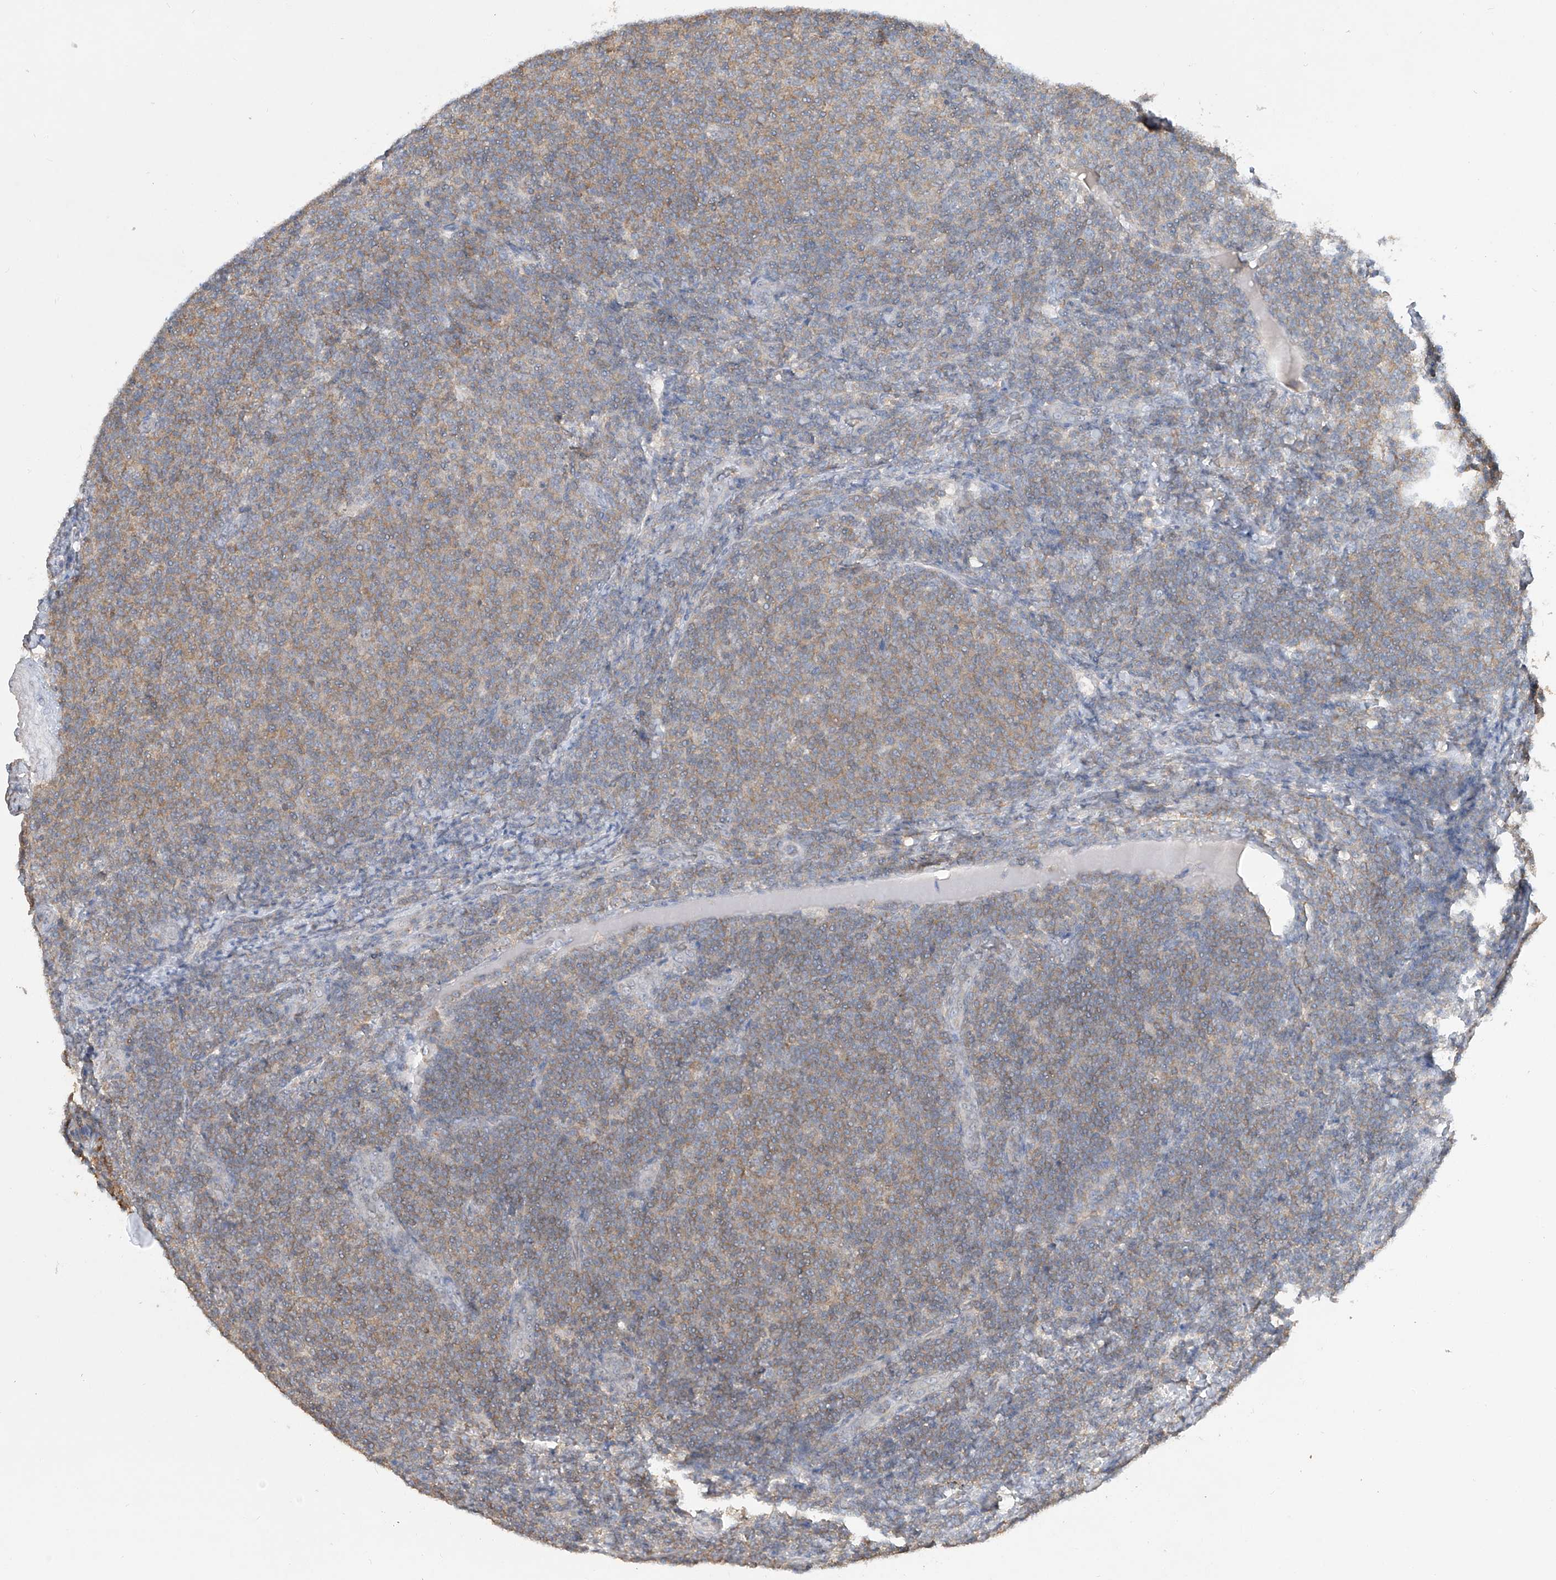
{"staining": {"intensity": "moderate", "quantity": "25%-75%", "location": "cytoplasmic/membranous"}, "tissue": "lymphoma", "cell_type": "Tumor cells", "image_type": "cancer", "snomed": [{"axis": "morphology", "description": "Malignant lymphoma, non-Hodgkin's type, Low grade"}, {"axis": "topography", "description": "Lymph node"}], "caption": "Immunohistochemistry (IHC) (DAB) staining of malignant lymphoma, non-Hodgkin's type (low-grade) shows moderate cytoplasmic/membranous protein staining in about 25%-75% of tumor cells.", "gene": "HAS3", "patient": {"sex": "male", "age": 66}}